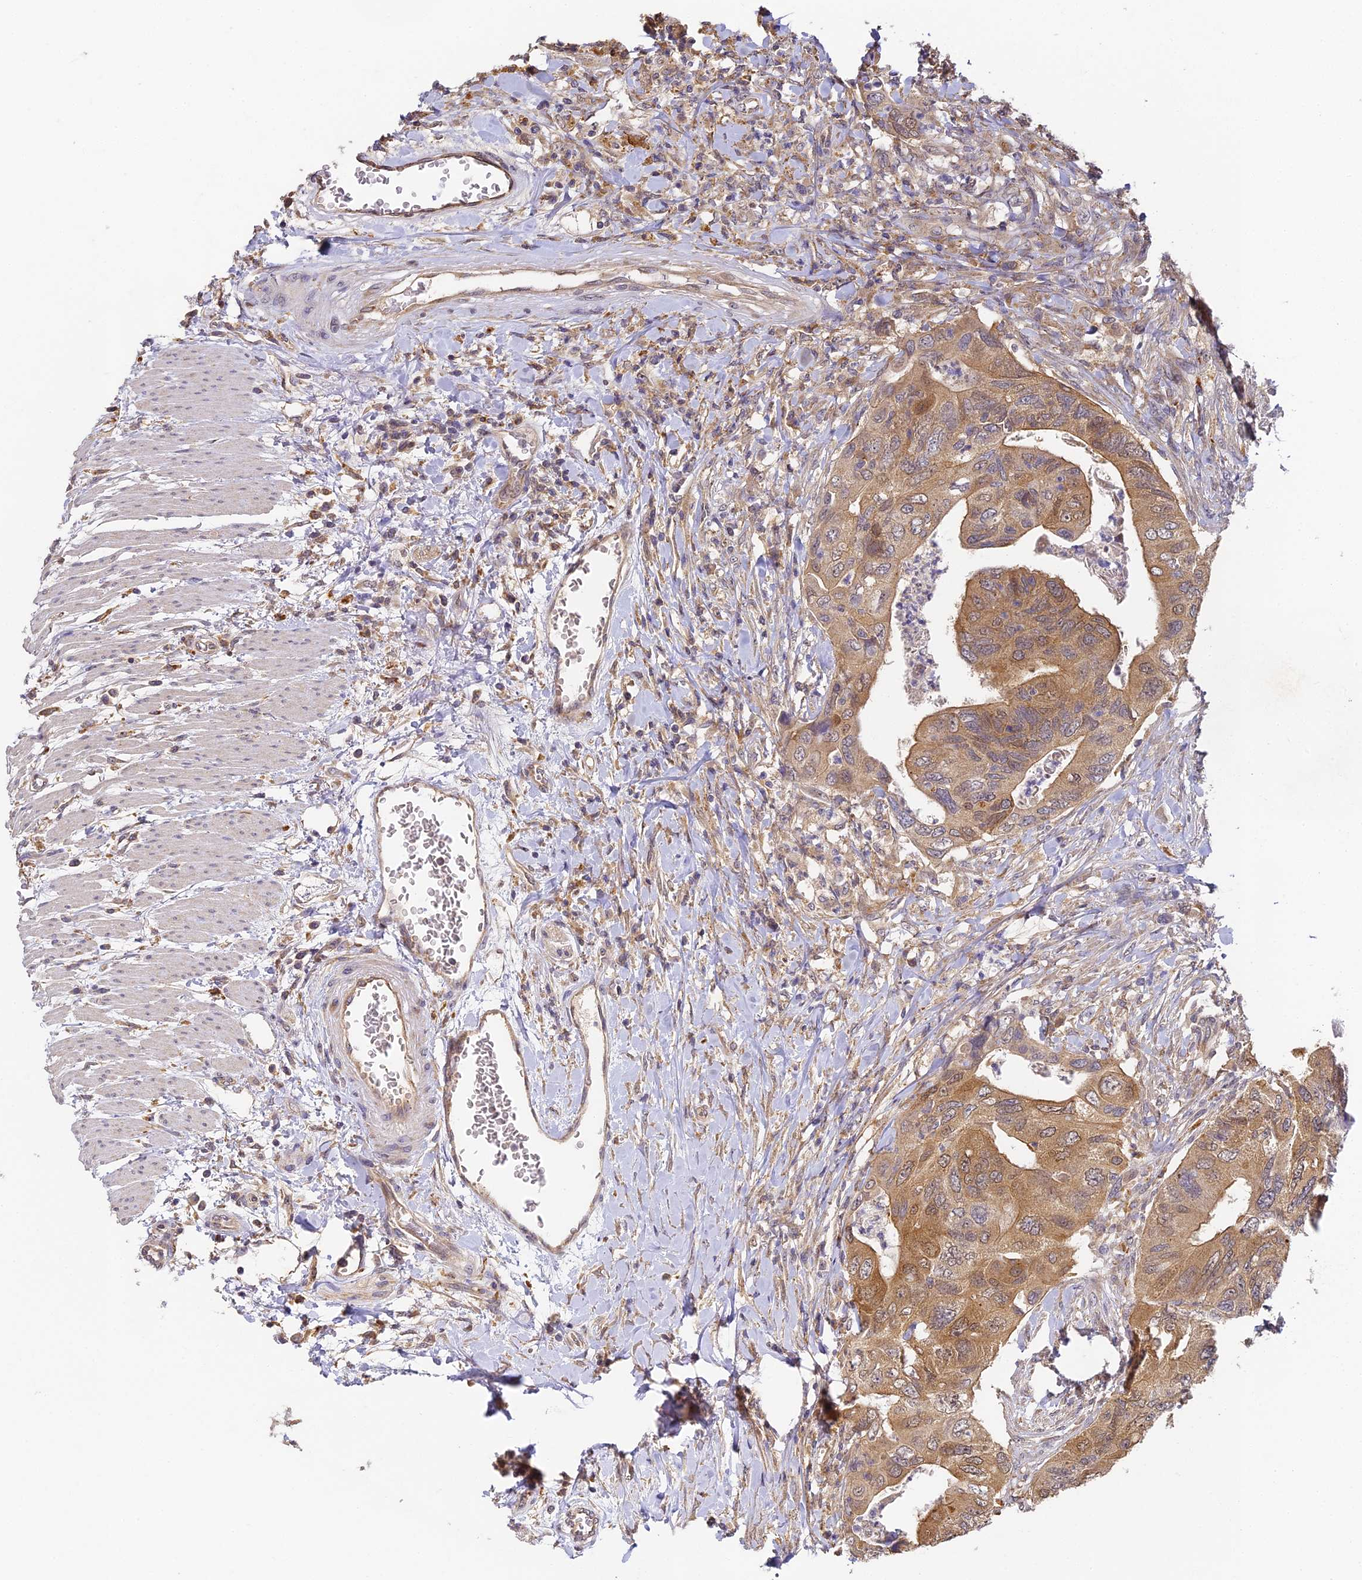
{"staining": {"intensity": "moderate", "quantity": ">75%", "location": "cytoplasmic/membranous,nuclear"}, "tissue": "colorectal cancer", "cell_type": "Tumor cells", "image_type": "cancer", "snomed": [{"axis": "morphology", "description": "Adenocarcinoma, NOS"}, {"axis": "topography", "description": "Rectum"}], "caption": "Colorectal cancer (adenocarcinoma) stained with immunohistochemistry shows moderate cytoplasmic/membranous and nuclear positivity in about >75% of tumor cells. The staining is performed using DAB (3,3'-diaminobenzidine) brown chromogen to label protein expression. The nuclei are counter-stained blue using hematoxylin.", "gene": "YAE1", "patient": {"sex": "male", "age": 63}}